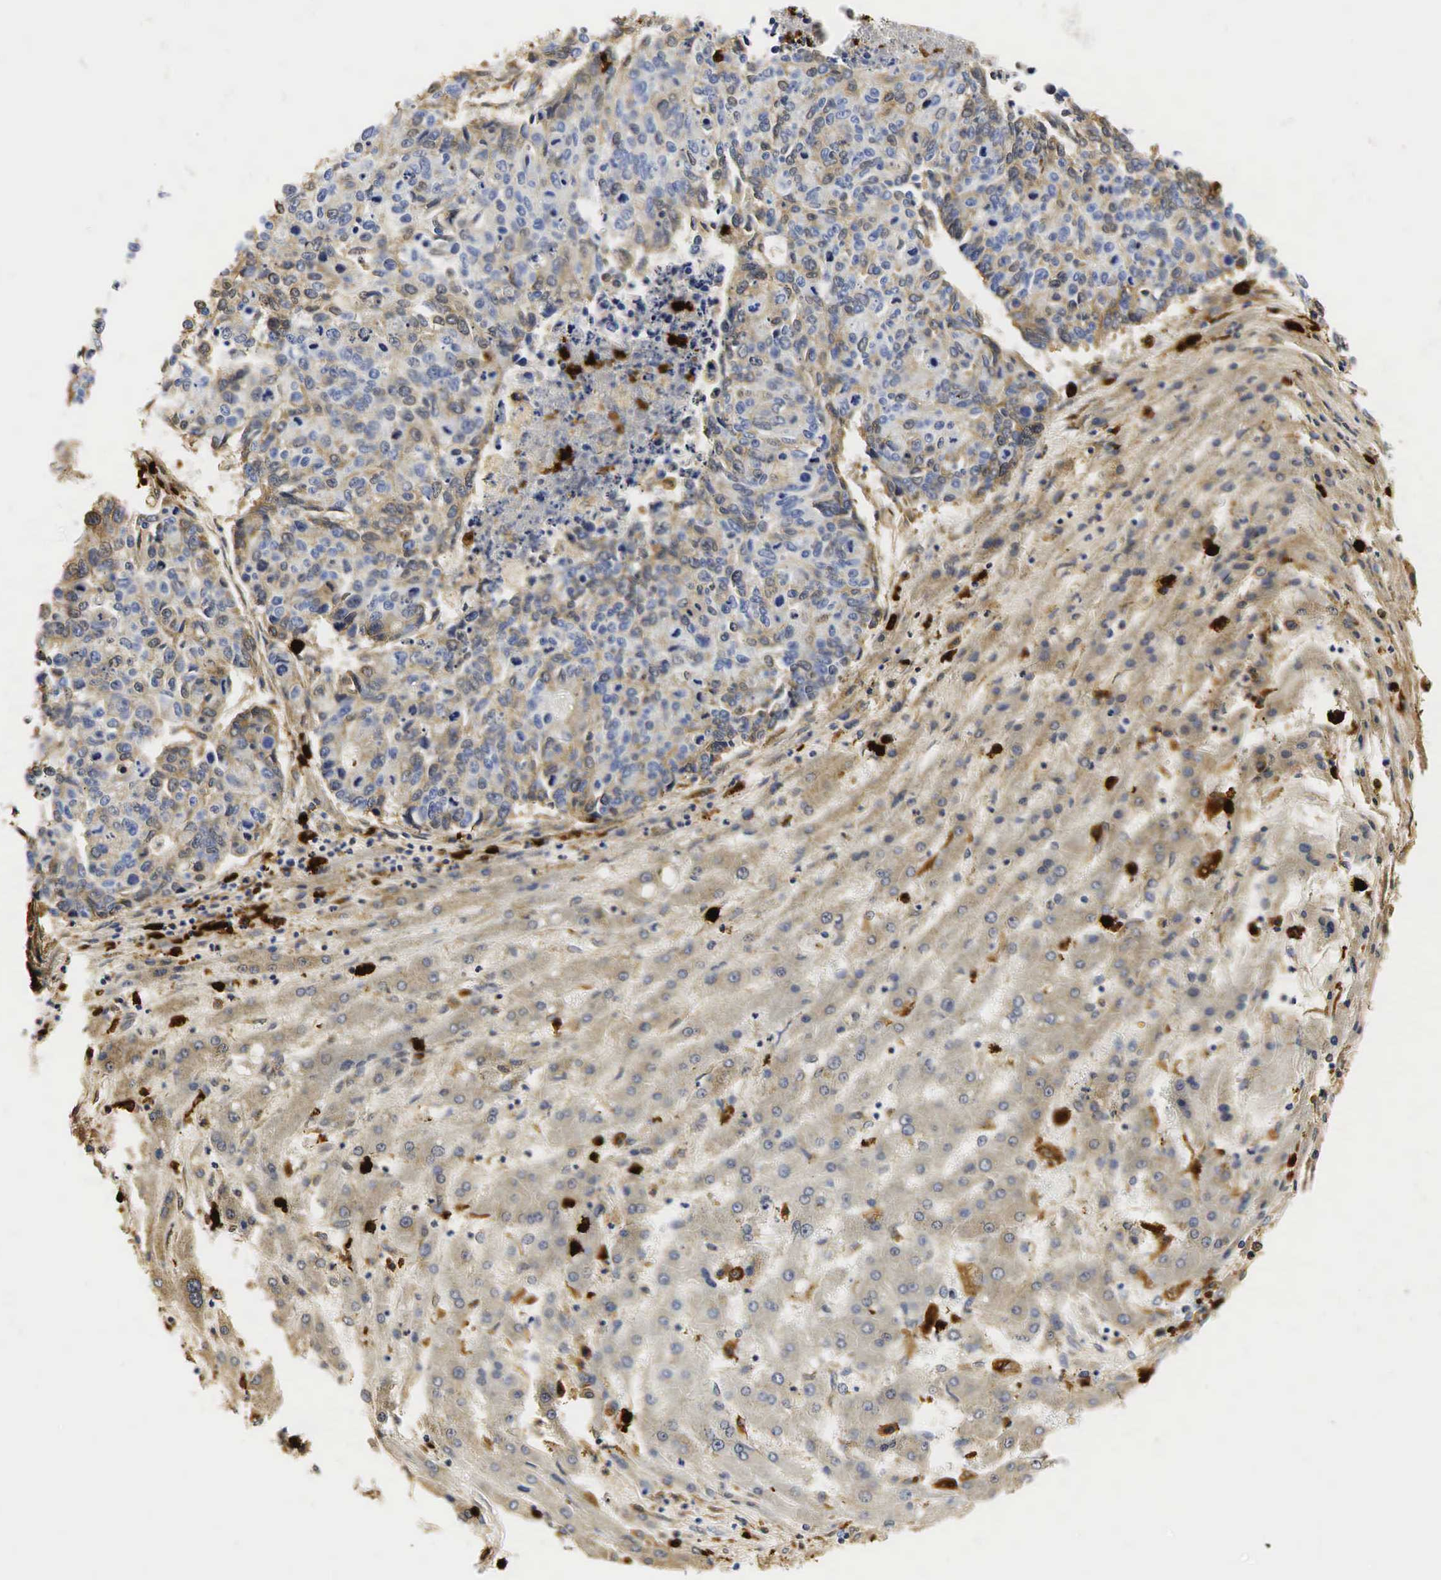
{"staining": {"intensity": "weak", "quantity": "25%-75%", "location": "cytoplasmic/membranous"}, "tissue": "liver cancer", "cell_type": "Tumor cells", "image_type": "cancer", "snomed": [{"axis": "morphology", "description": "Carcinoma, metastatic, NOS"}, {"axis": "topography", "description": "Liver"}], "caption": "An image showing weak cytoplasmic/membranous staining in approximately 25%-75% of tumor cells in liver cancer, as visualized by brown immunohistochemical staining.", "gene": "LYZ", "patient": {"sex": "male", "age": 49}}